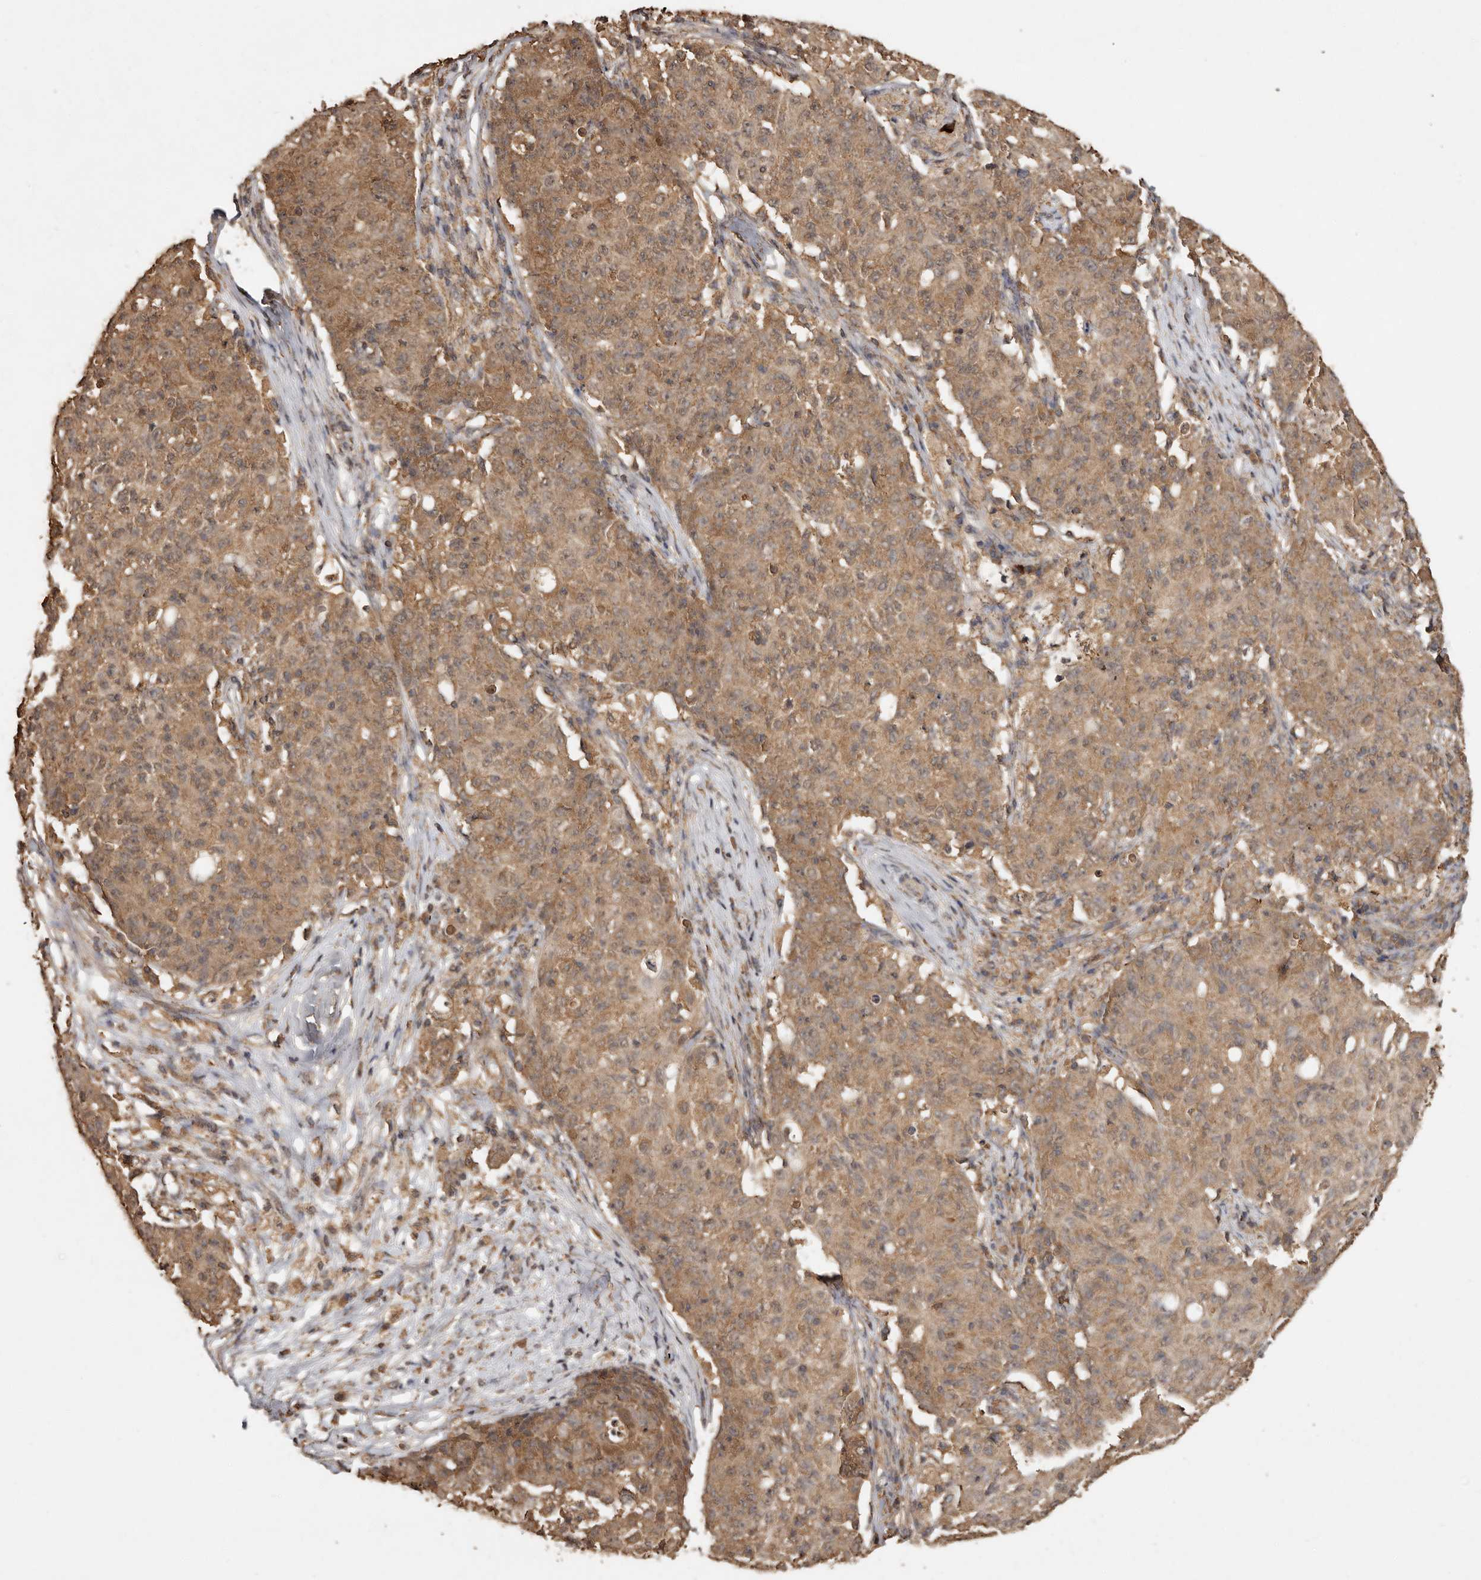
{"staining": {"intensity": "weak", "quantity": ">75%", "location": "cytoplasmic/membranous"}, "tissue": "ovarian cancer", "cell_type": "Tumor cells", "image_type": "cancer", "snomed": [{"axis": "morphology", "description": "Carcinoma, endometroid"}, {"axis": "topography", "description": "Ovary"}], "caption": "Ovarian endometroid carcinoma was stained to show a protein in brown. There is low levels of weak cytoplasmic/membranous positivity in about >75% of tumor cells.", "gene": "RWDD1", "patient": {"sex": "female", "age": 42}}